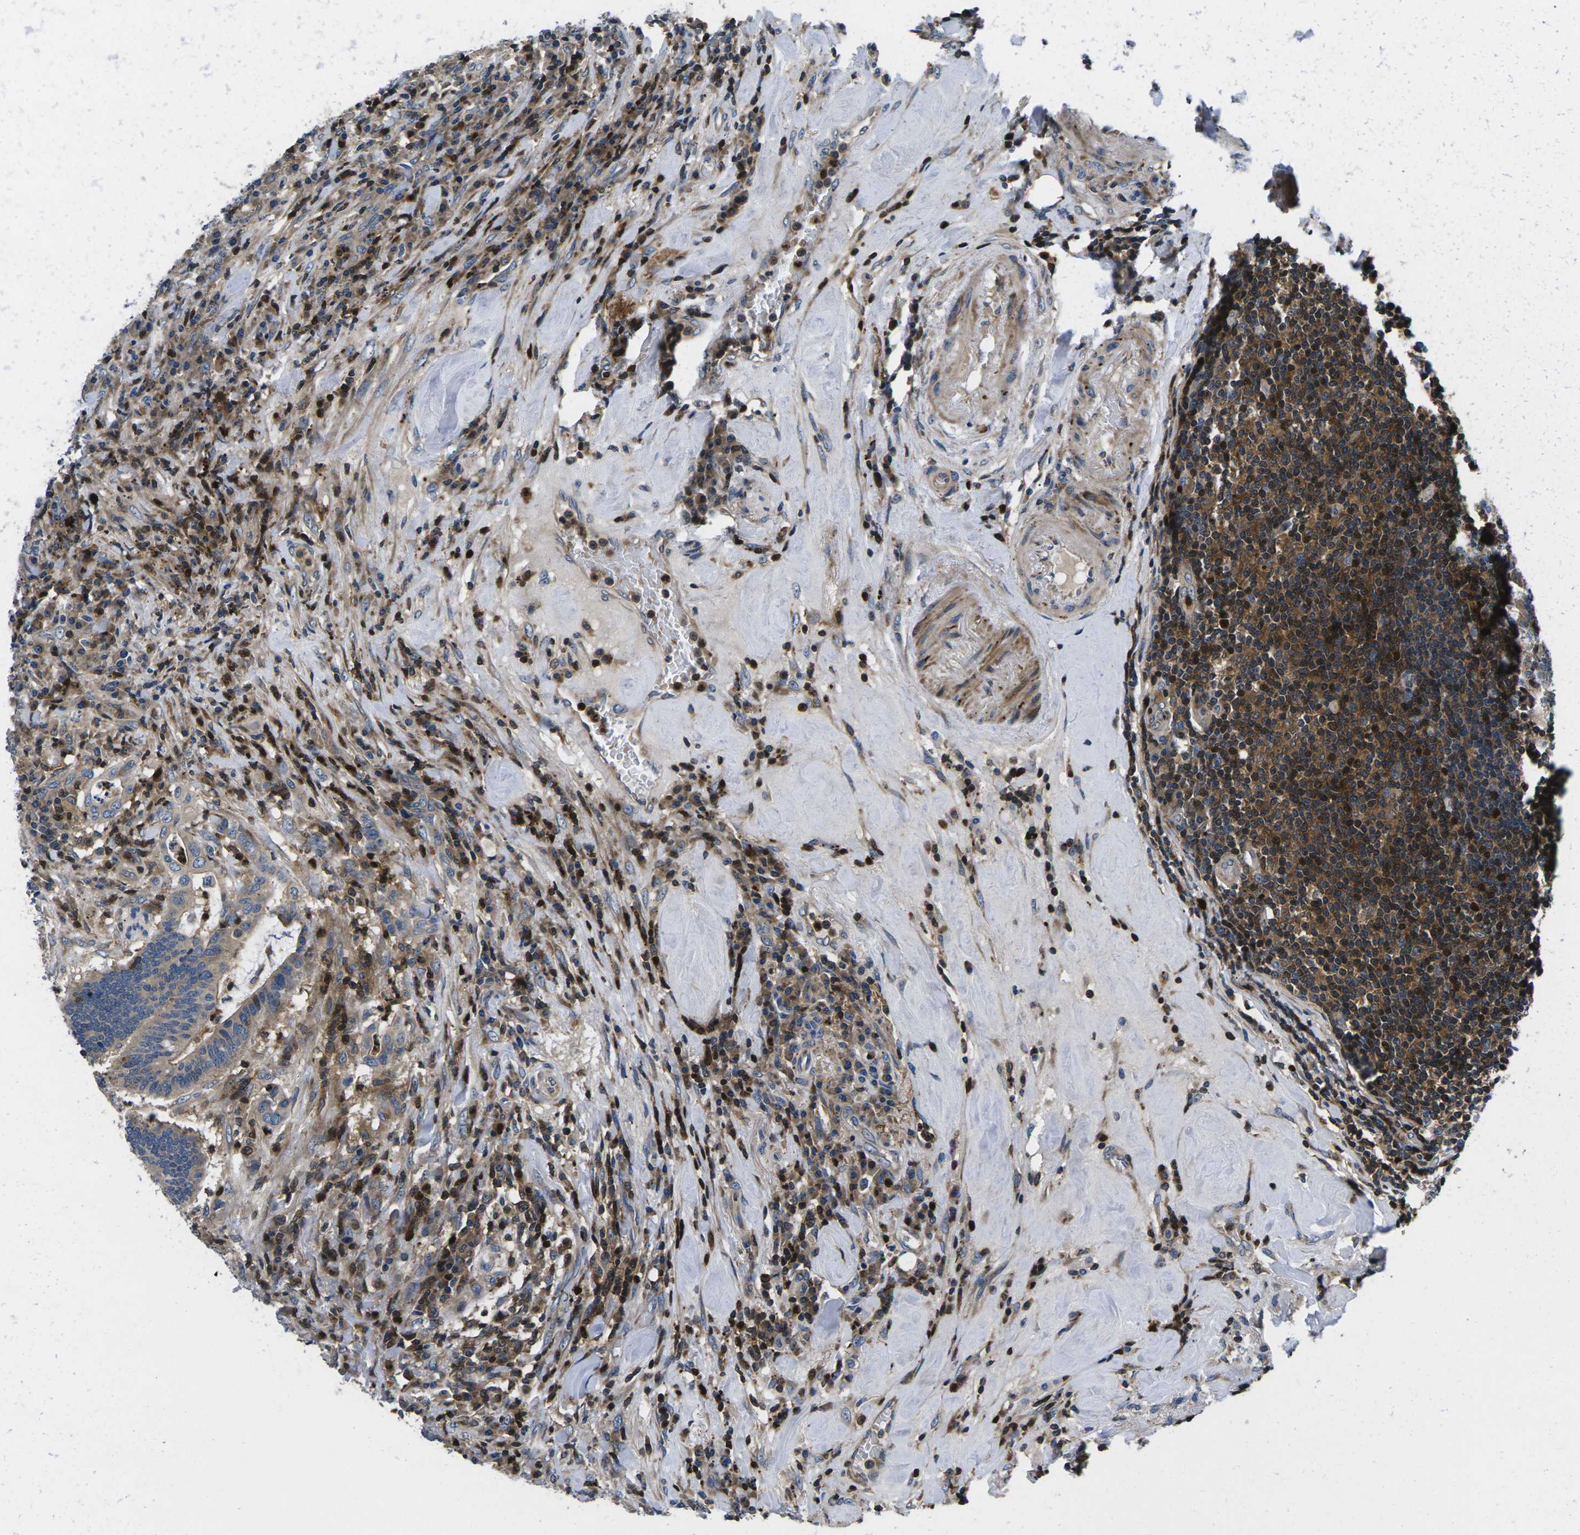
{"staining": {"intensity": "moderate", "quantity": ">75%", "location": "cytoplasmic/membranous"}, "tissue": "colorectal cancer", "cell_type": "Tumor cells", "image_type": "cancer", "snomed": [{"axis": "morphology", "description": "Normal tissue, NOS"}, {"axis": "morphology", "description": "Adenocarcinoma, NOS"}, {"axis": "topography", "description": "Colon"}], "caption": "Brown immunohistochemical staining in colorectal cancer (adenocarcinoma) exhibits moderate cytoplasmic/membranous expression in about >75% of tumor cells. The staining was performed using DAB to visualize the protein expression in brown, while the nuclei were stained in blue with hematoxylin (Magnification: 20x).", "gene": "PLCE1", "patient": {"sex": "female", "age": 66}}